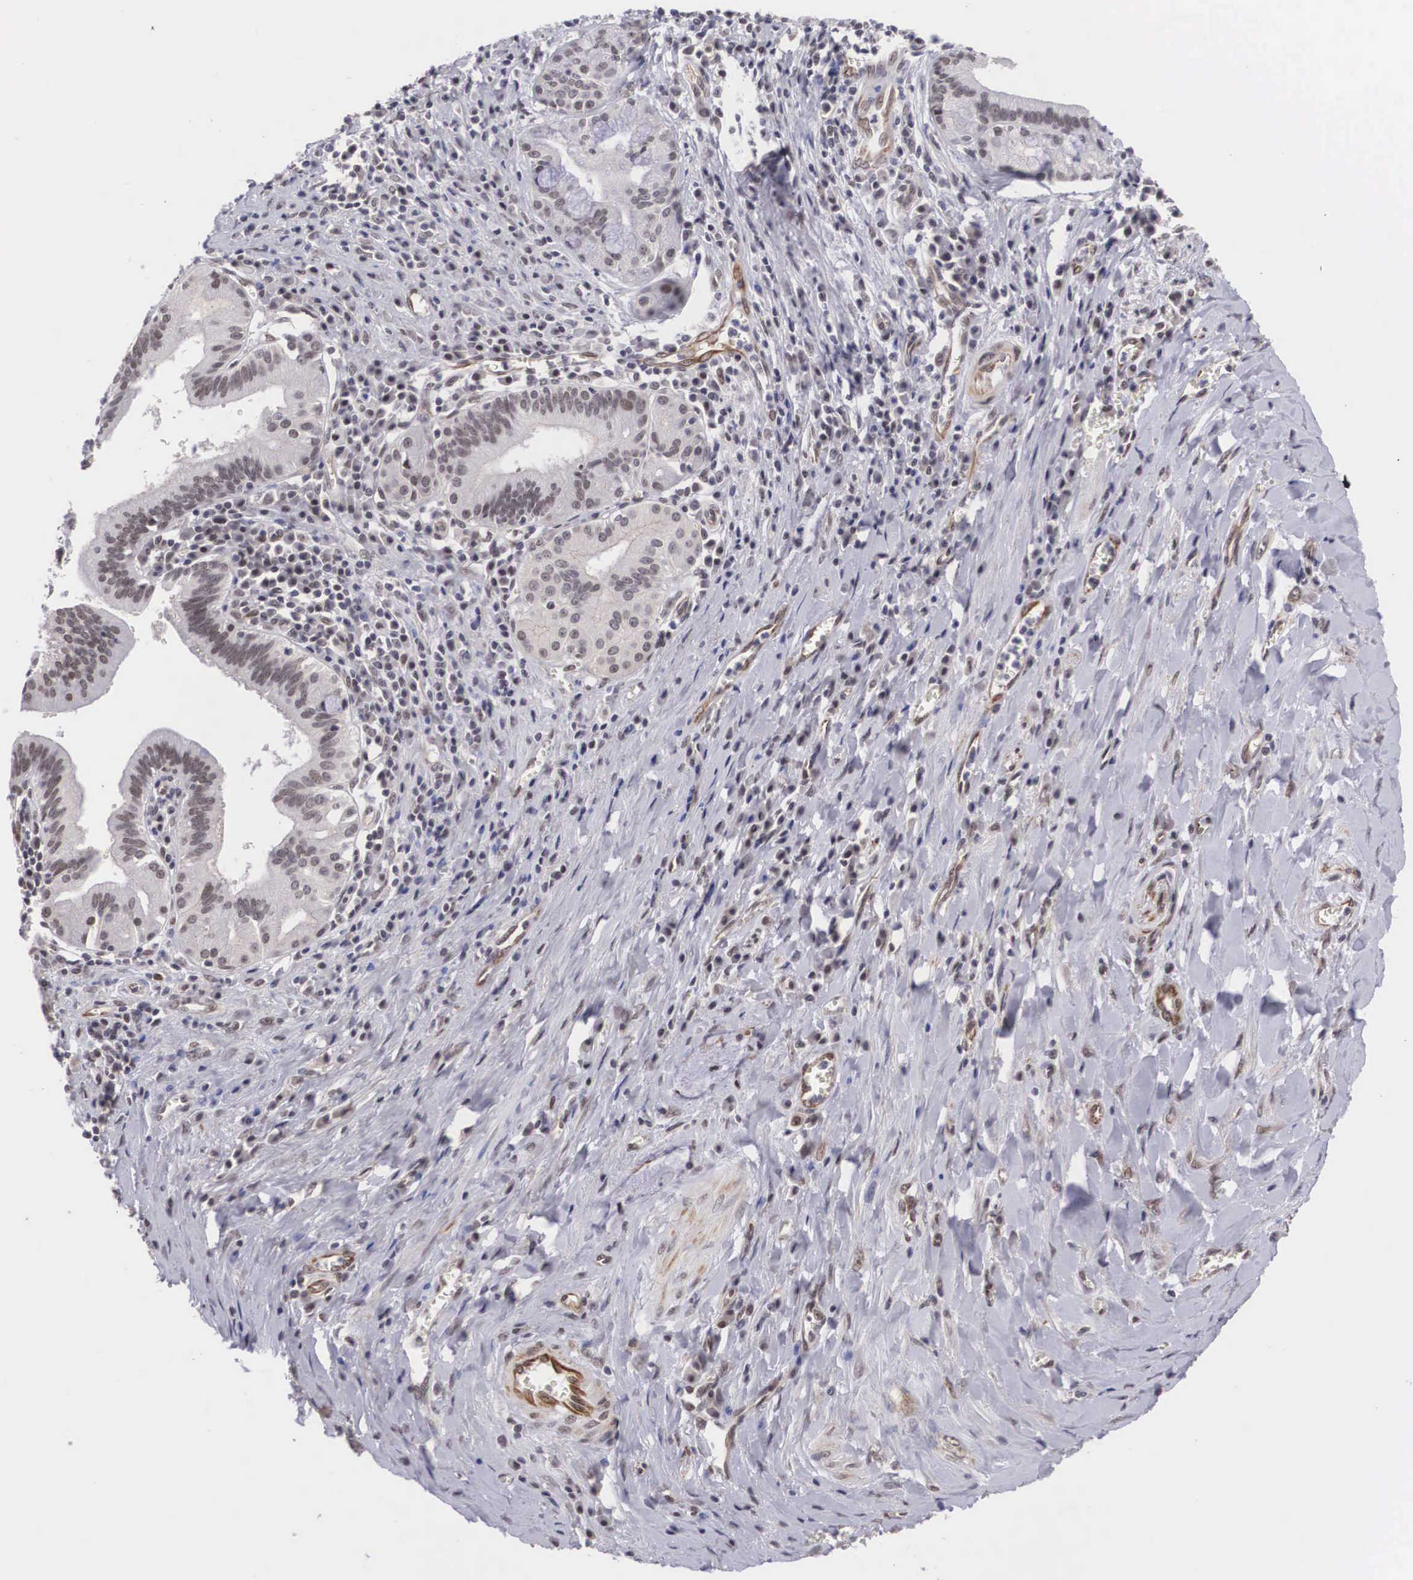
{"staining": {"intensity": "negative", "quantity": "none", "location": "none"}, "tissue": "pancreatic cancer", "cell_type": "Tumor cells", "image_type": "cancer", "snomed": [{"axis": "morphology", "description": "Adenocarcinoma, NOS"}, {"axis": "topography", "description": "Pancreas"}], "caption": "This is an immunohistochemistry image of human adenocarcinoma (pancreatic). There is no positivity in tumor cells.", "gene": "MORC2", "patient": {"sex": "male", "age": 69}}